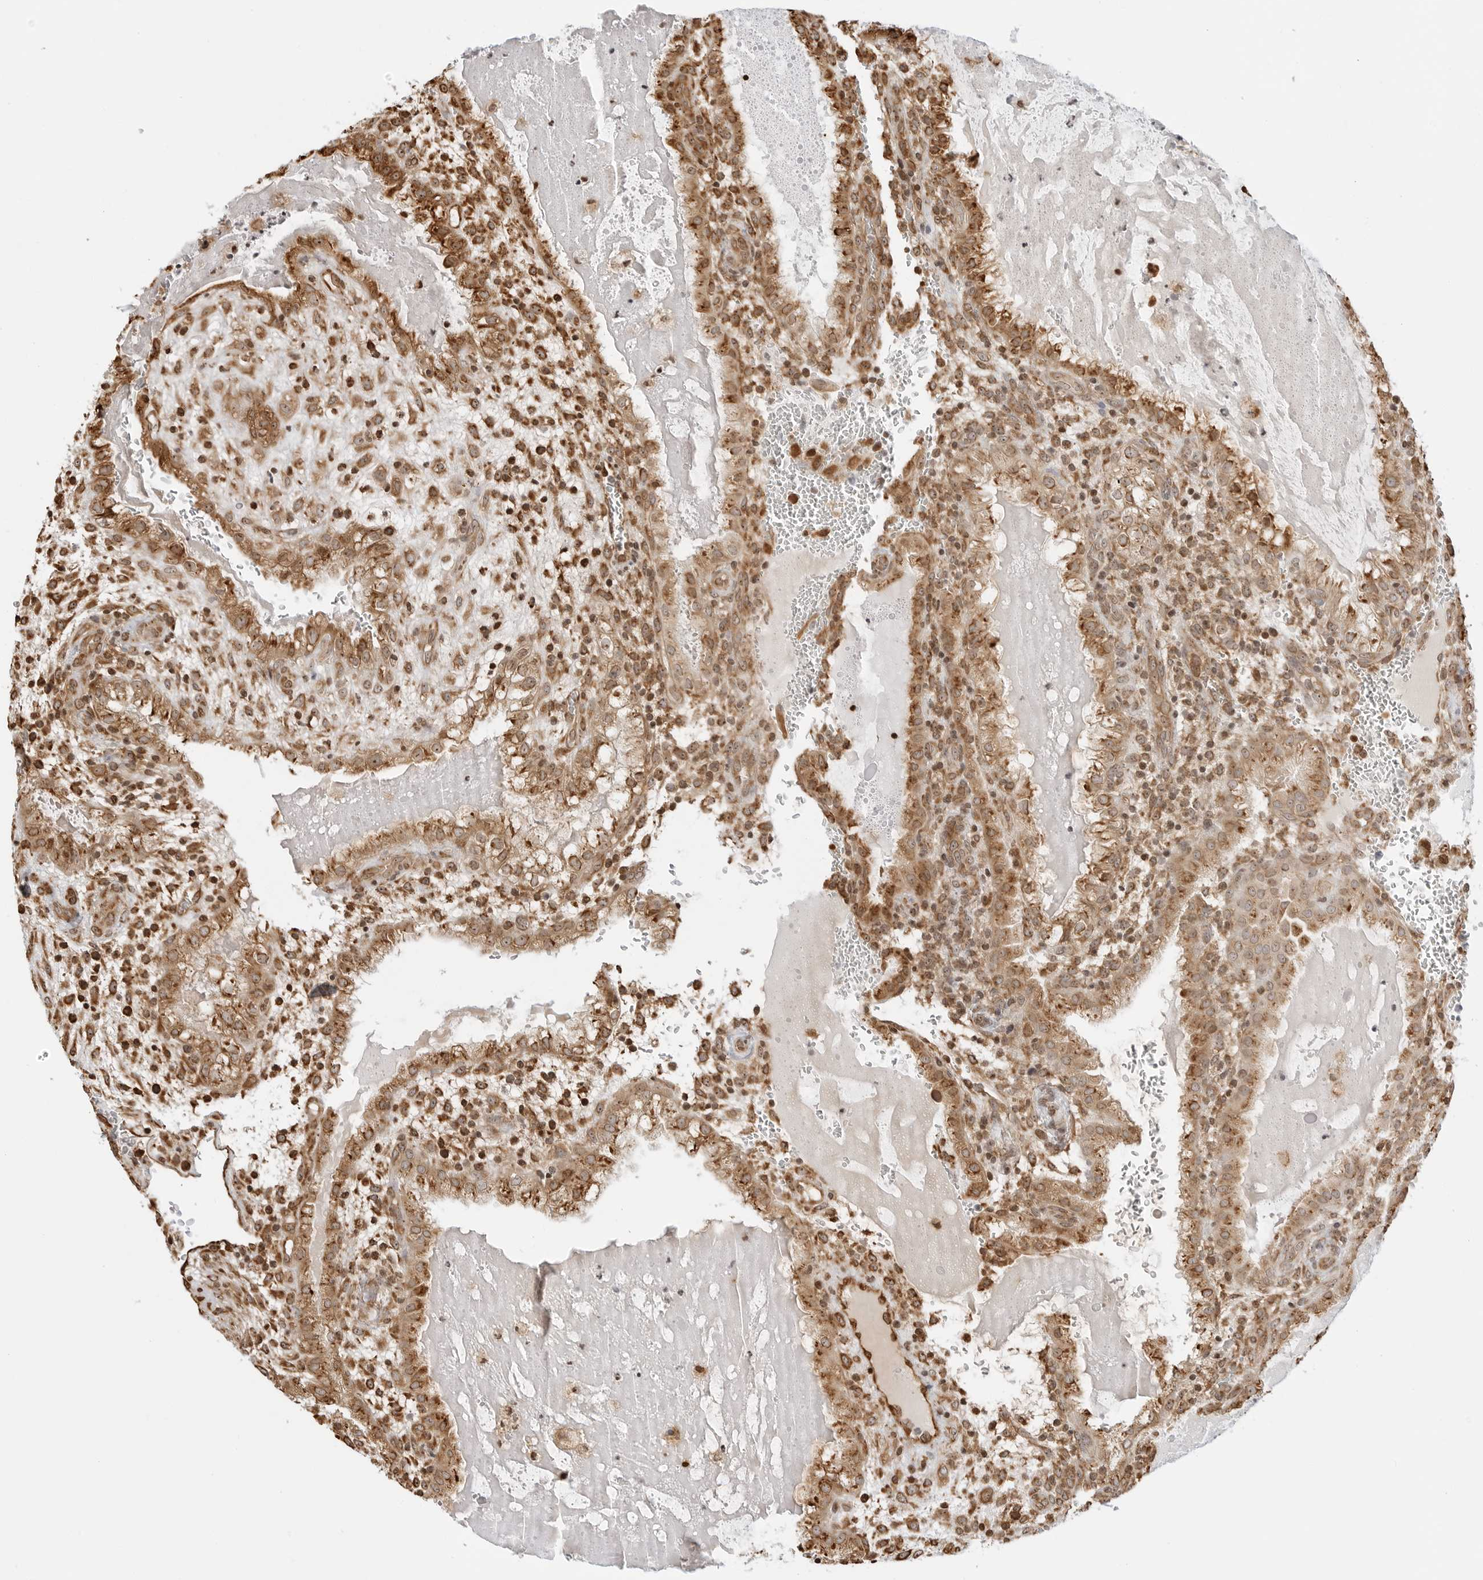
{"staining": {"intensity": "moderate", "quantity": ">75%", "location": "cytoplasmic/membranous,nuclear"}, "tissue": "placenta", "cell_type": "Decidual cells", "image_type": "normal", "snomed": [{"axis": "morphology", "description": "Normal tissue, NOS"}, {"axis": "topography", "description": "Placenta"}], "caption": "Placenta stained with a brown dye demonstrates moderate cytoplasmic/membranous,nuclear positive expression in approximately >75% of decidual cells.", "gene": "FKBP14", "patient": {"sex": "female", "age": 35}}